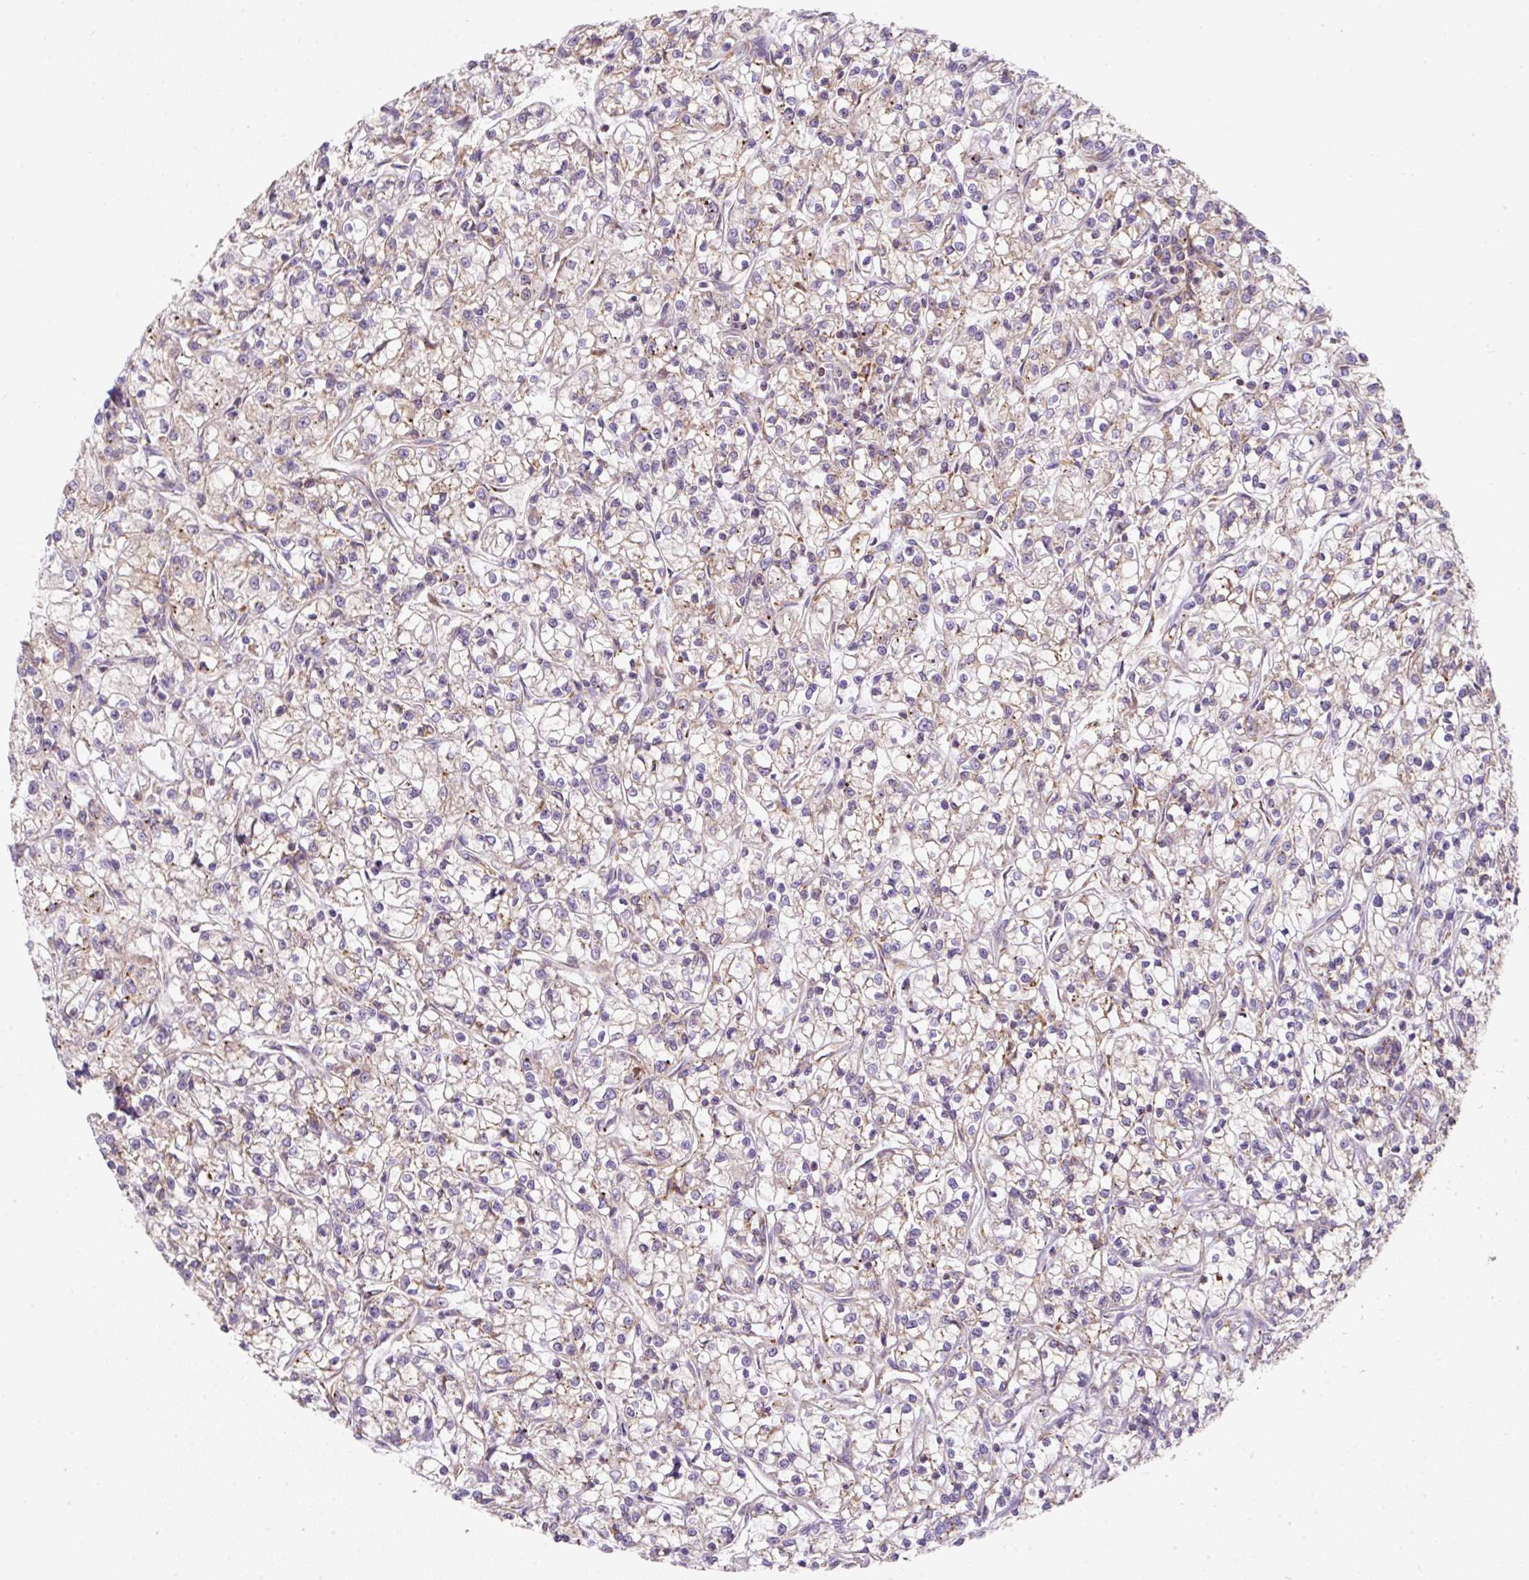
{"staining": {"intensity": "weak", "quantity": "25%-75%", "location": "cytoplasmic/membranous"}, "tissue": "renal cancer", "cell_type": "Tumor cells", "image_type": "cancer", "snomed": [{"axis": "morphology", "description": "Adenocarcinoma, NOS"}, {"axis": "topography", "description": "Kidney"}], "caption": "Immunohistochemical staining of renal adenocarcinoma shows low levels of weak cytoplasmic/membranous positivity in about 25%-75% of tumor cells.", "gene": "ERAP2", "patient": {"sex": "female", "age": 59}}